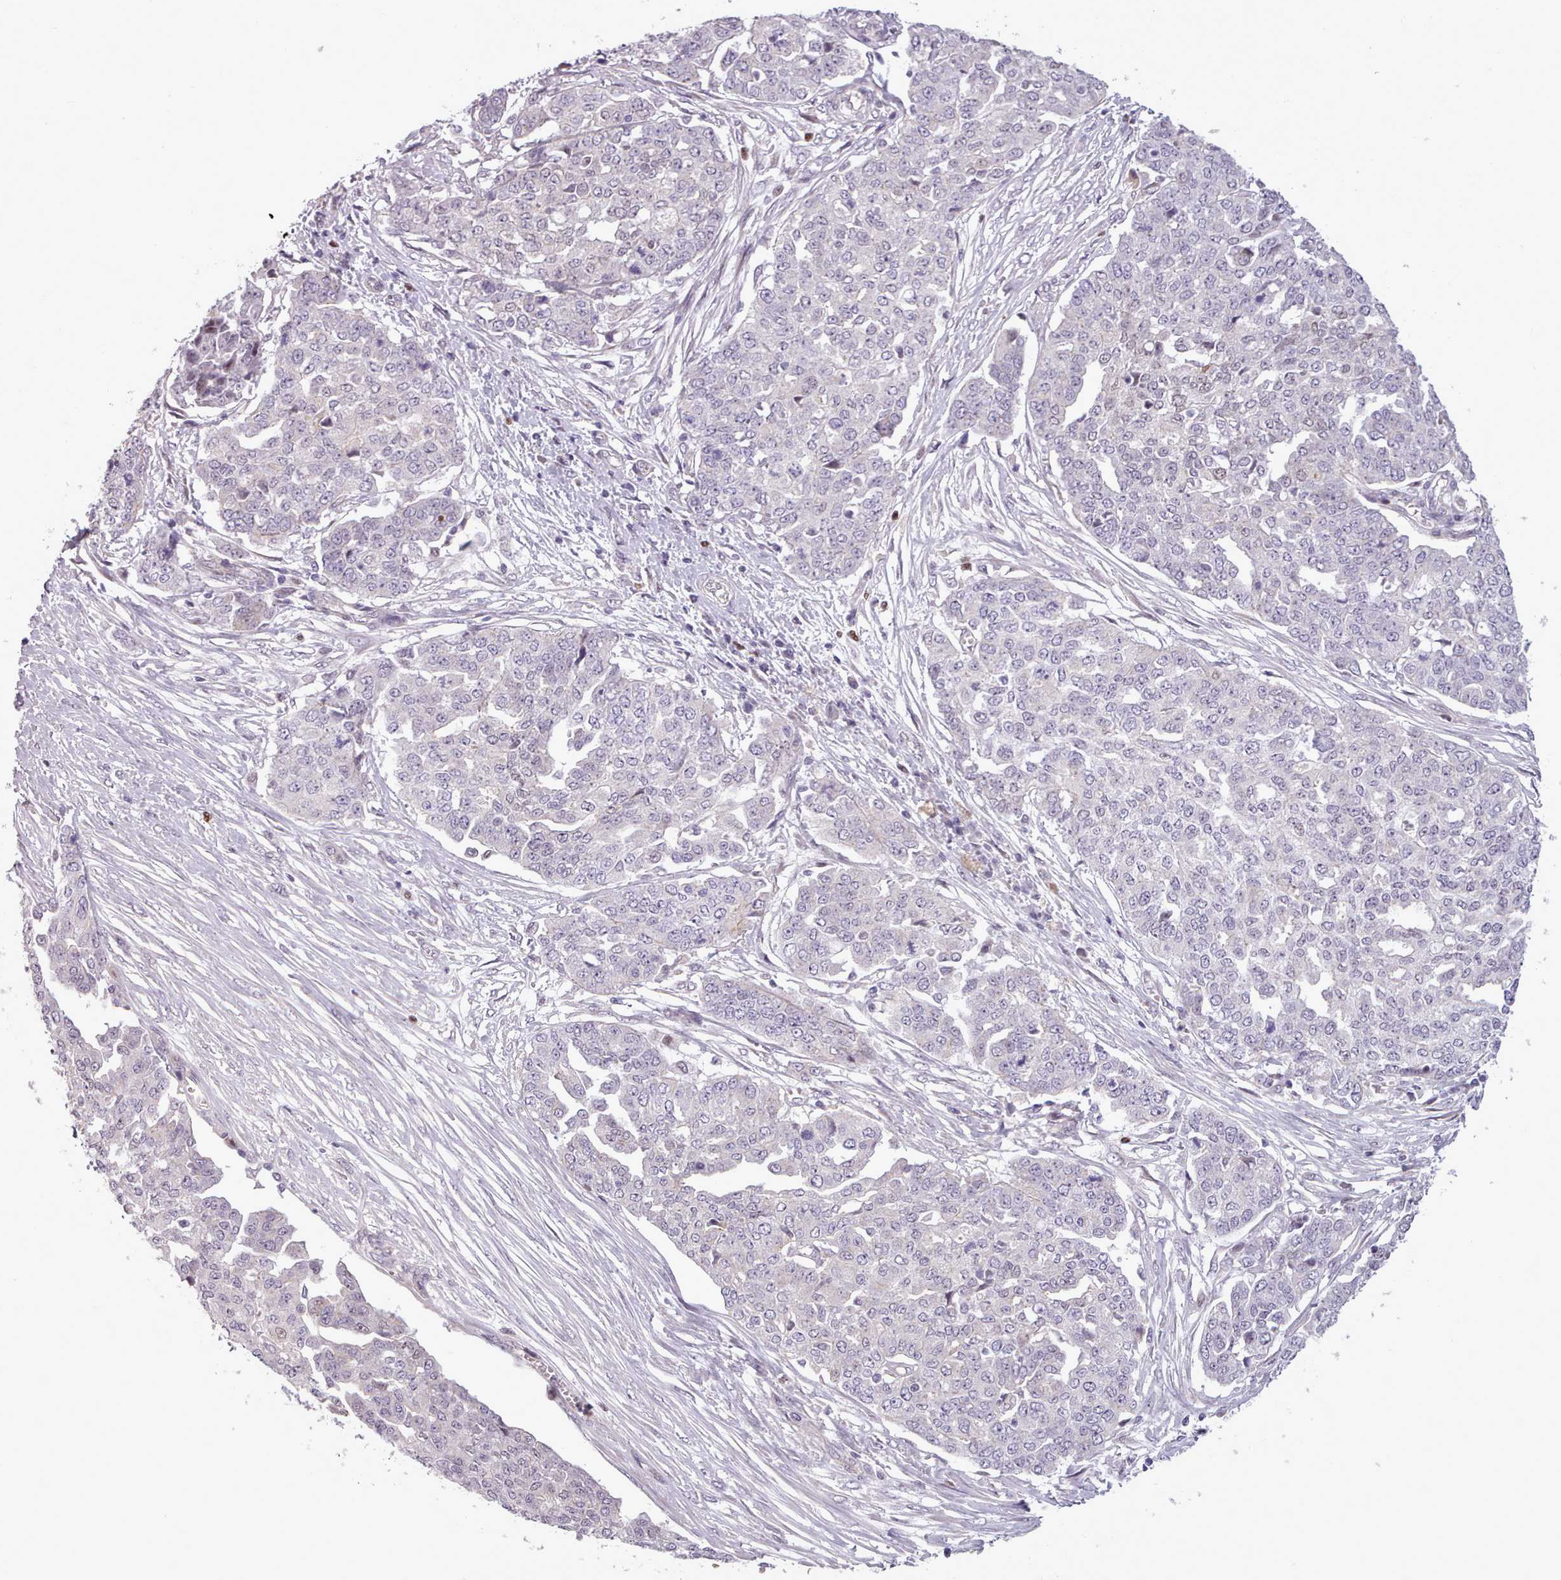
{"staining": {"intensity": "negative", "quantity": "none", "location": "none"}, "tissue": "ovarian cancer", "cell_type": "Tumor cells", "image_type": "cancer", "snomed": [{"axis": "morphology", "description": "Cystadenocarcinoma, serous, NOS"}, {"axis": "topography", "description": "Soft tissue"}, {"axis": "topography", "description": "Ovary"}], "caption": "This is an IHC micrograph of serous cystadenocarcinoma (ovarian). There is no staining in tumor cells.", "gene": "SLURP1", "patient": {"sex": "female", "age": 57}}